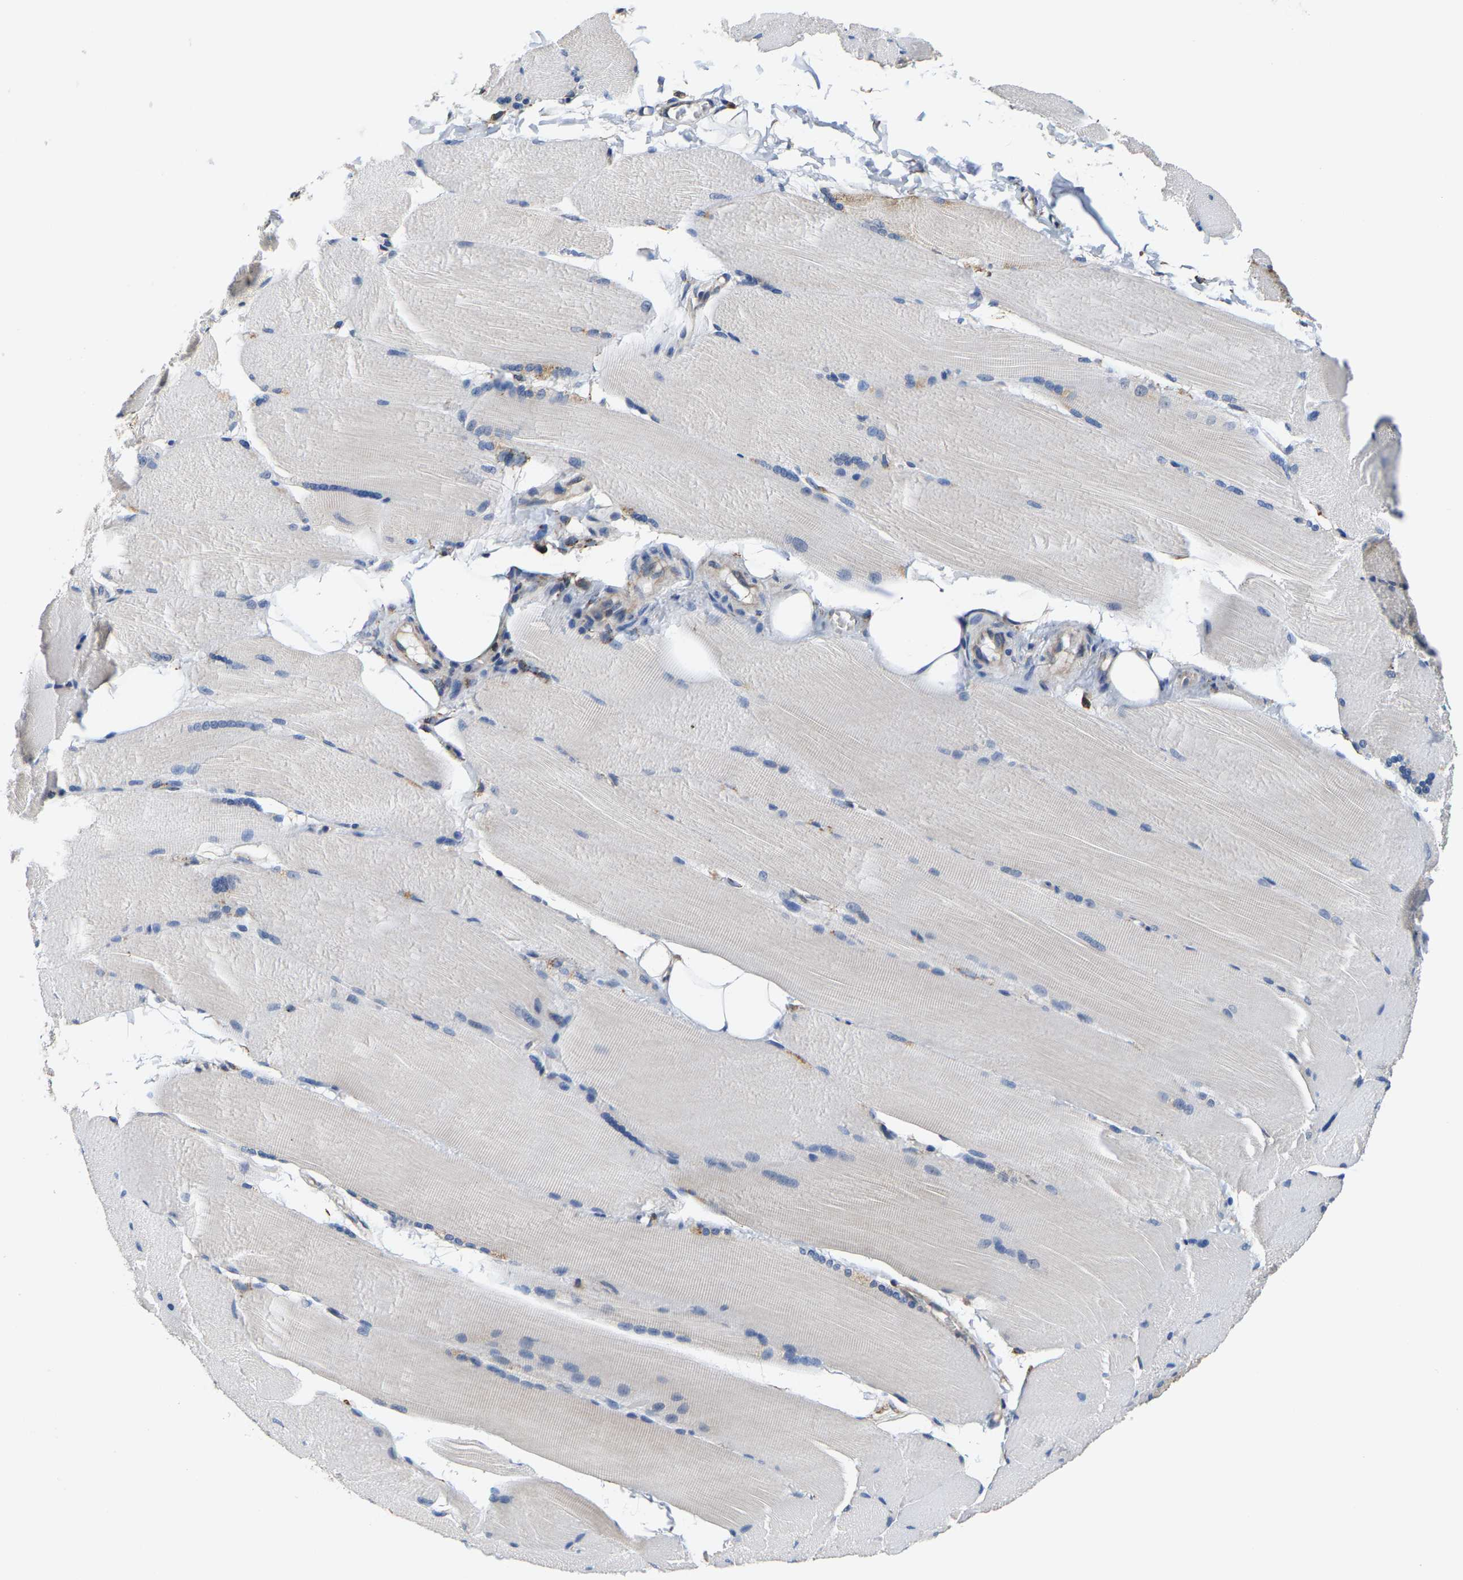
{"staining": {"intensity": "negative", "quantity": "none", "location": "none"}, "tissue": "skeletal muscle", "cell_type": "Myocytes", "image_type": "normal", "snomed": [{"axis": "morphology", "description": "Normal tissue, NOS"}, {"axis": "topography", "description": "Skin"}, {"axis": "topography", "description": "Skeletal muscle"}], "caption": "DAB immunohistochemical staining of normal skeletal muscle demonstrates no significant positivity in myocytes. (Immunohistochemistry (ihc), brightfield microscopy, high magnification).", "gene": "SHMT2", "patient": {"sex": "male", "age": 83}}